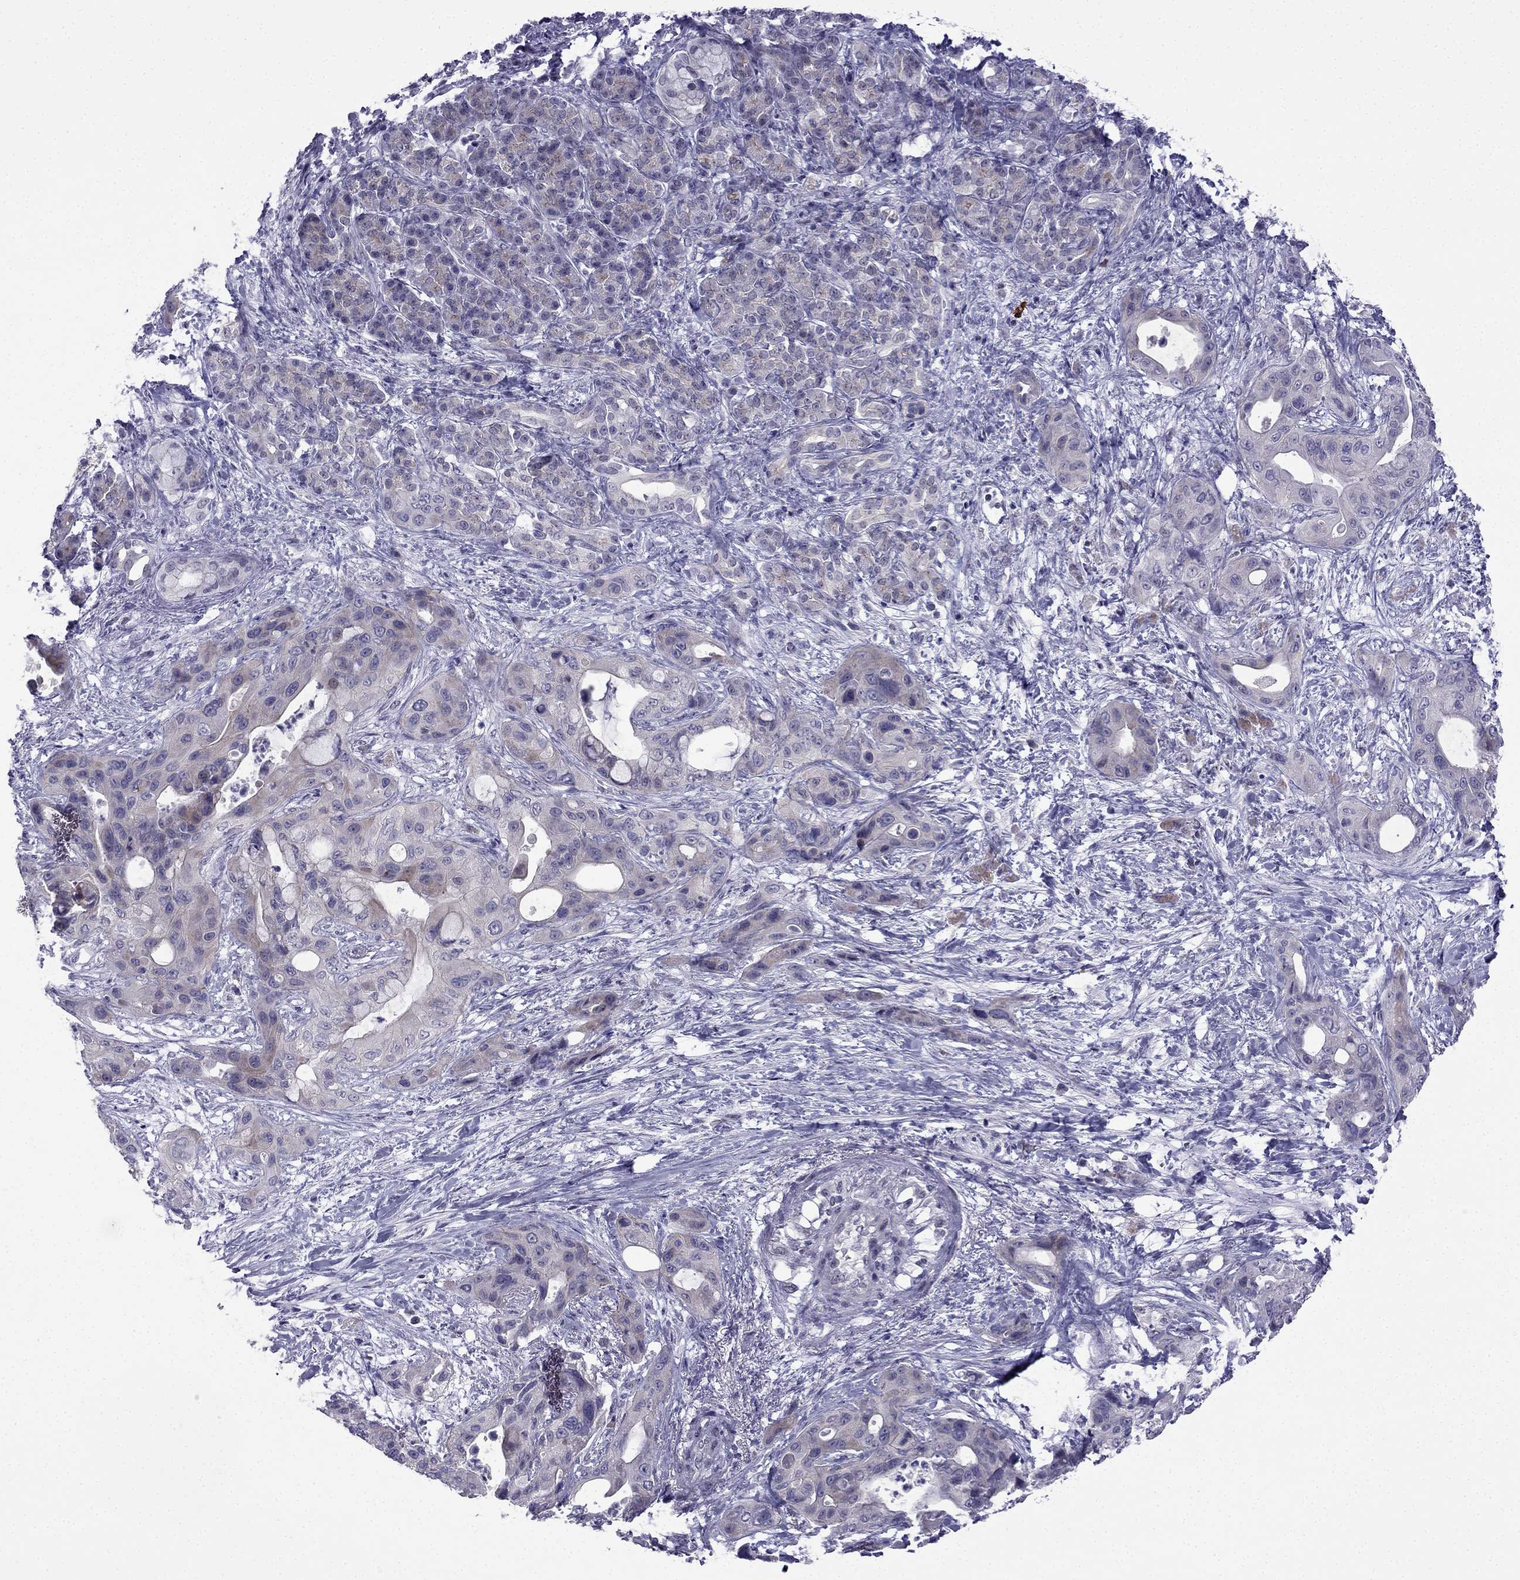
{"staining": {"intensity": "weak", "quantity": "<25%", "location": "cytoplasmic/membranous"}, "tissue": "pancreatic cancer", "cell_type": "Tumor cells", "image_type": "cancer", "snomed": [{"axis": "morphology", "description": "Adenocarcinoma, NOS"}, {"axis": "topography", "description": "Pancreas"}], "caption": "IHC histopathology image of adenocarcinoma (pancreatic) stained for a protein (brown), which demonstrates no positivity in tumor cells.", "gene": "POM121L12", "patient": {"sex": "male", "age": 71}}